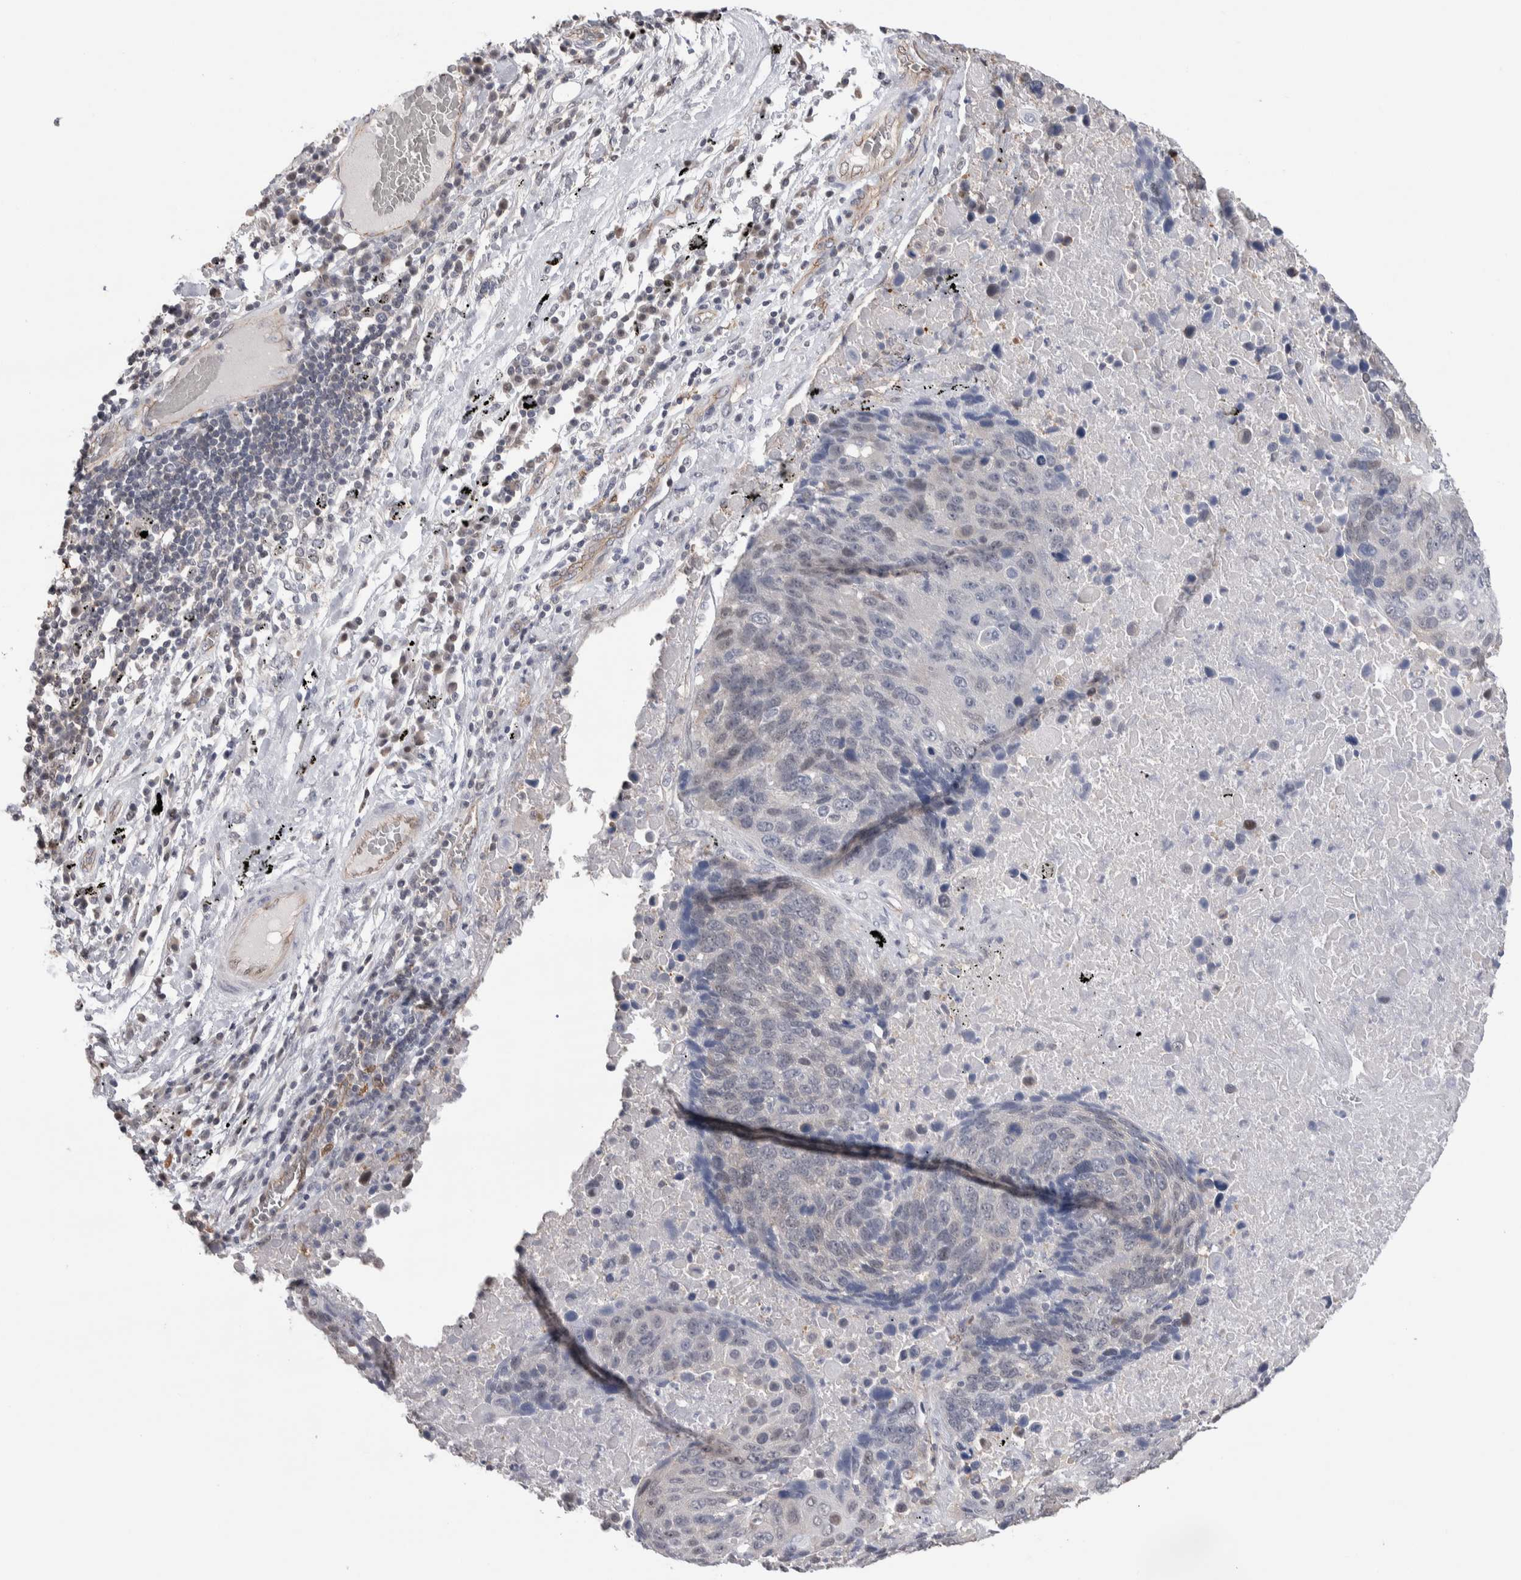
{"staining": {"intensity": "negative", "quantity": "none", "location": "none"}, "tissue": "lung cancer", "cell_type": "Tumor cells", "image_type": "cancer", "snomed": [{"axis": "morphology", "description": "Squamous cell carcinoma, NOS"}, {"axis": "topography", "description": "Lung"}], "caption": "Squamous cell carcinoma (lung) was stained to show a protein in brown. There is no significant expression in tumor cells. The staining was performed using DAB to visualize the protein expression in brown, while the nuclei were stained in blue with hematoxylin (Magnification: 20x).", "gene": "ZBTB49", "patient": {"sex": "male", "age": 66}}